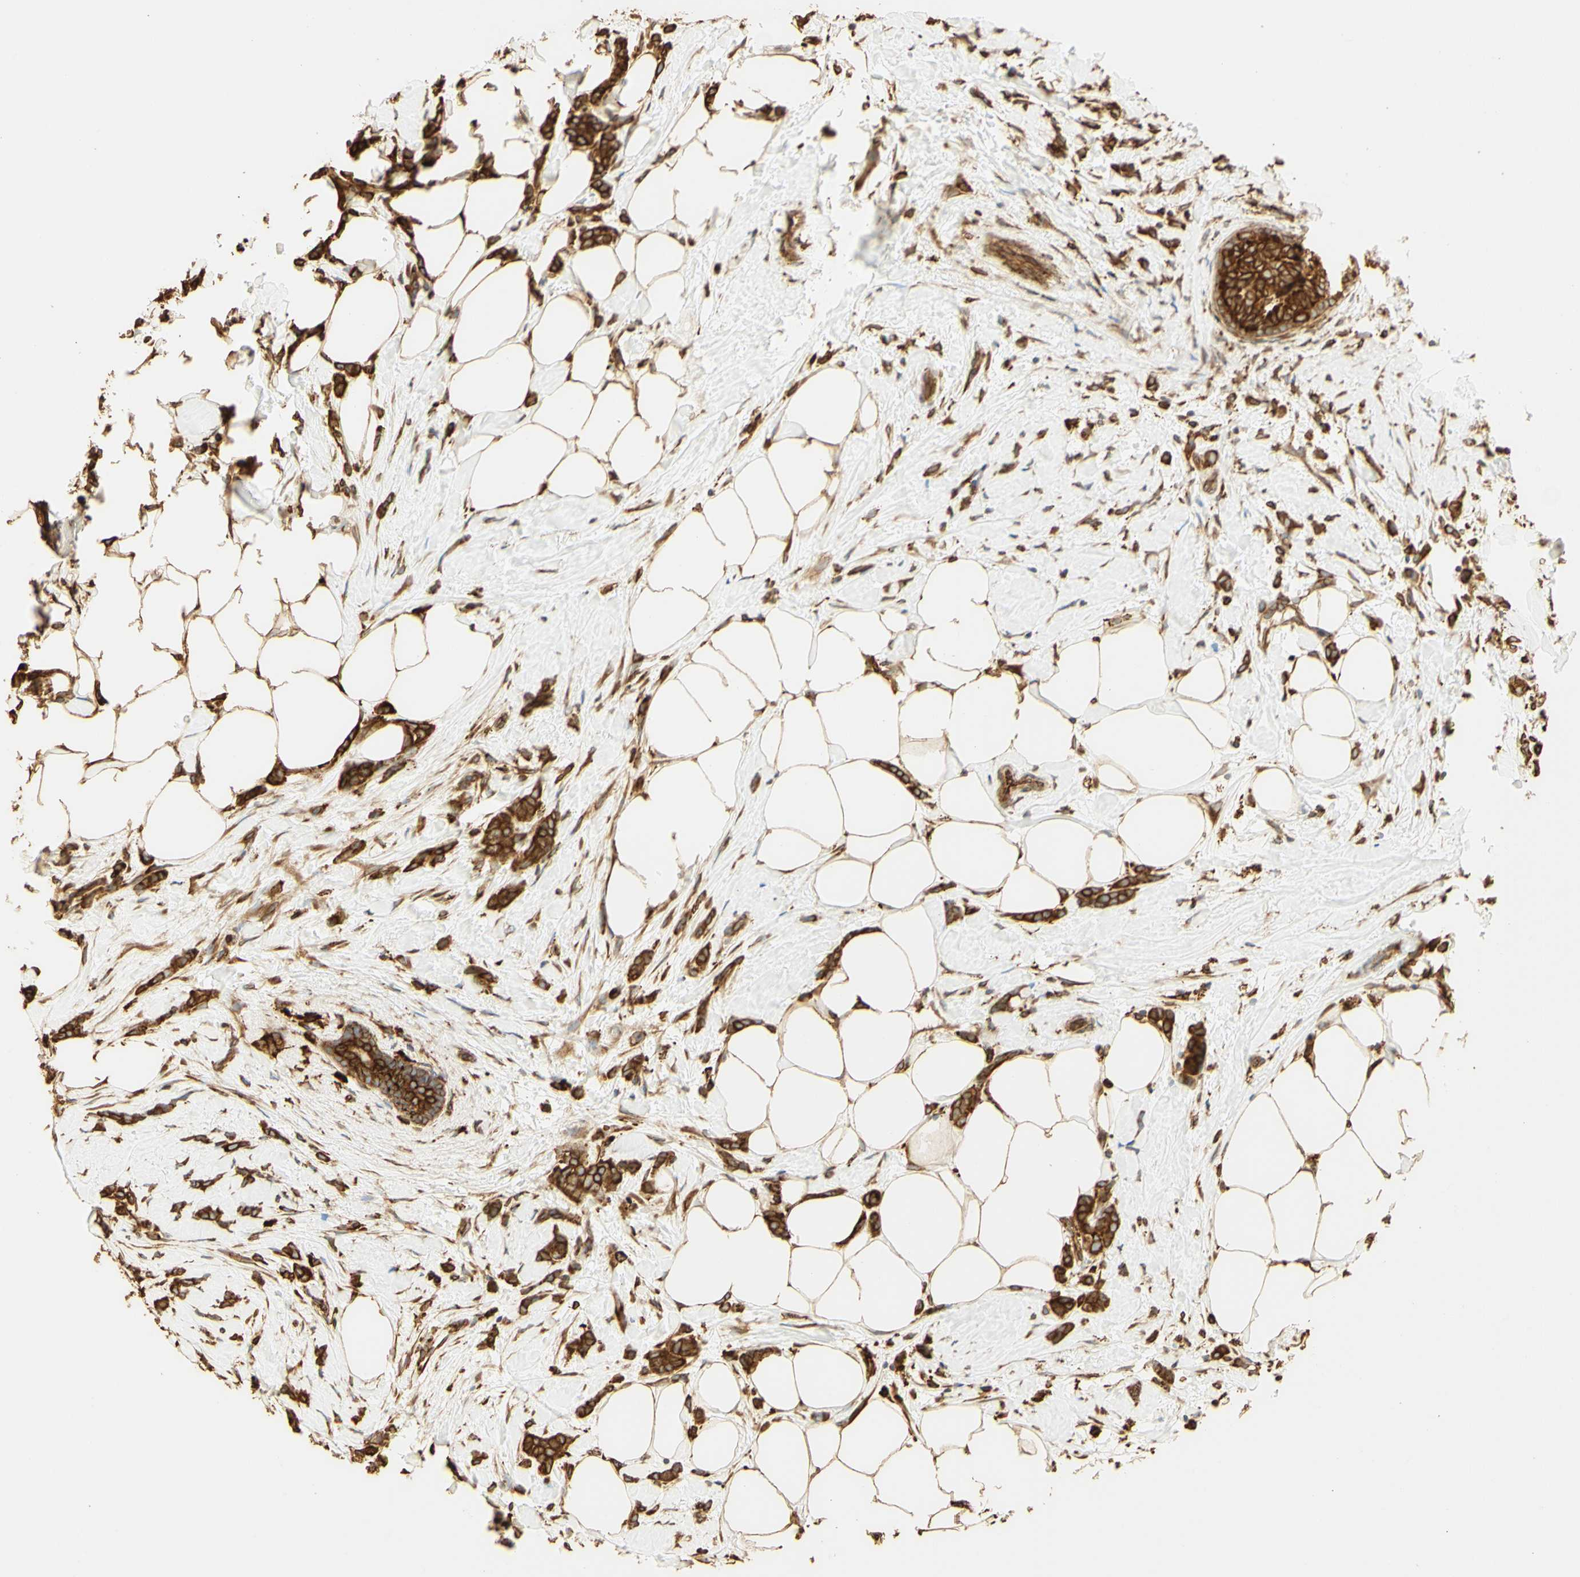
{"staining": {"intensity": "moderate", "quantity": ">75%", "location": "cytoplasmic/membranous"}, "tissue": "breast cancer", "cell_type": "Tumor cells", "image_type": "cancer", "snomed": [{"axis": "morphology", "description": "Lobular carcinoma, in situ"}, {"axis": "morphology", "description": "Lobular carcinoma"}, {"axis": "topography", "description": "Breast"}], "caption": "The image displays immunohistochemical staining of breast cancer. There is moderate cytoplasmic/membranous positivity is appreciated in about >75% of tumor cells.", "gene": "CANX", "patient": {"sex": "female", "age": 41}}